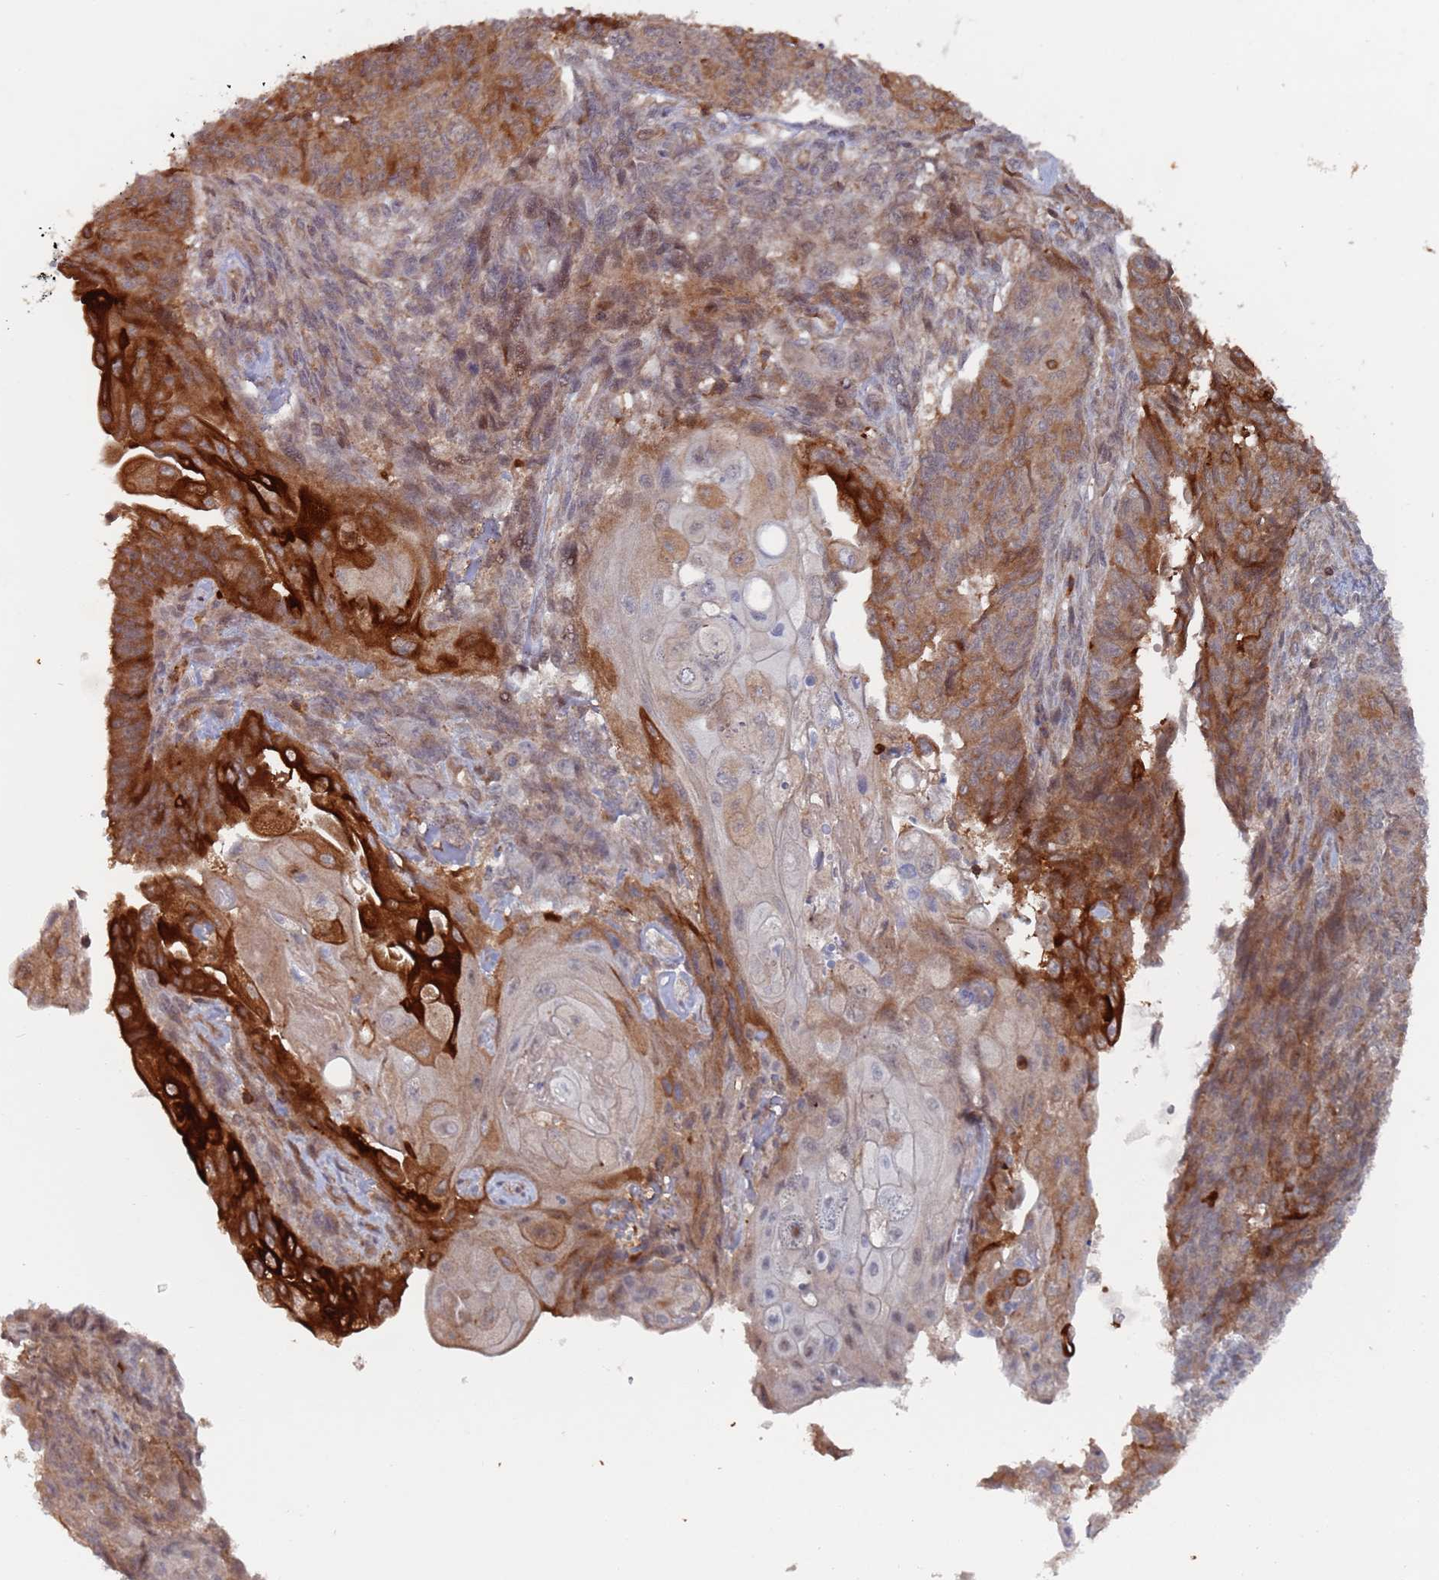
{"staining": {"intensity": "strong", "quantity": "<25%", "location": "cytoplasmic/membranous"}, "tissue": "endometrial cancer", "cell_type": "Tumor cells", "image_type": "cancer", "snomed": [{"axis": "morphology", "description": "Adenocarcinoma, NOS"}, {"axis": "topography", "description": "Endometrium"}], "caption": "Tumor cells reveal strong cytoplasmic/membranous positivity in approximately <25% of cells in endometrial adenocarcinoma.", "gene": "DDX60", "patient": {"sex": "female", "age": 32}}